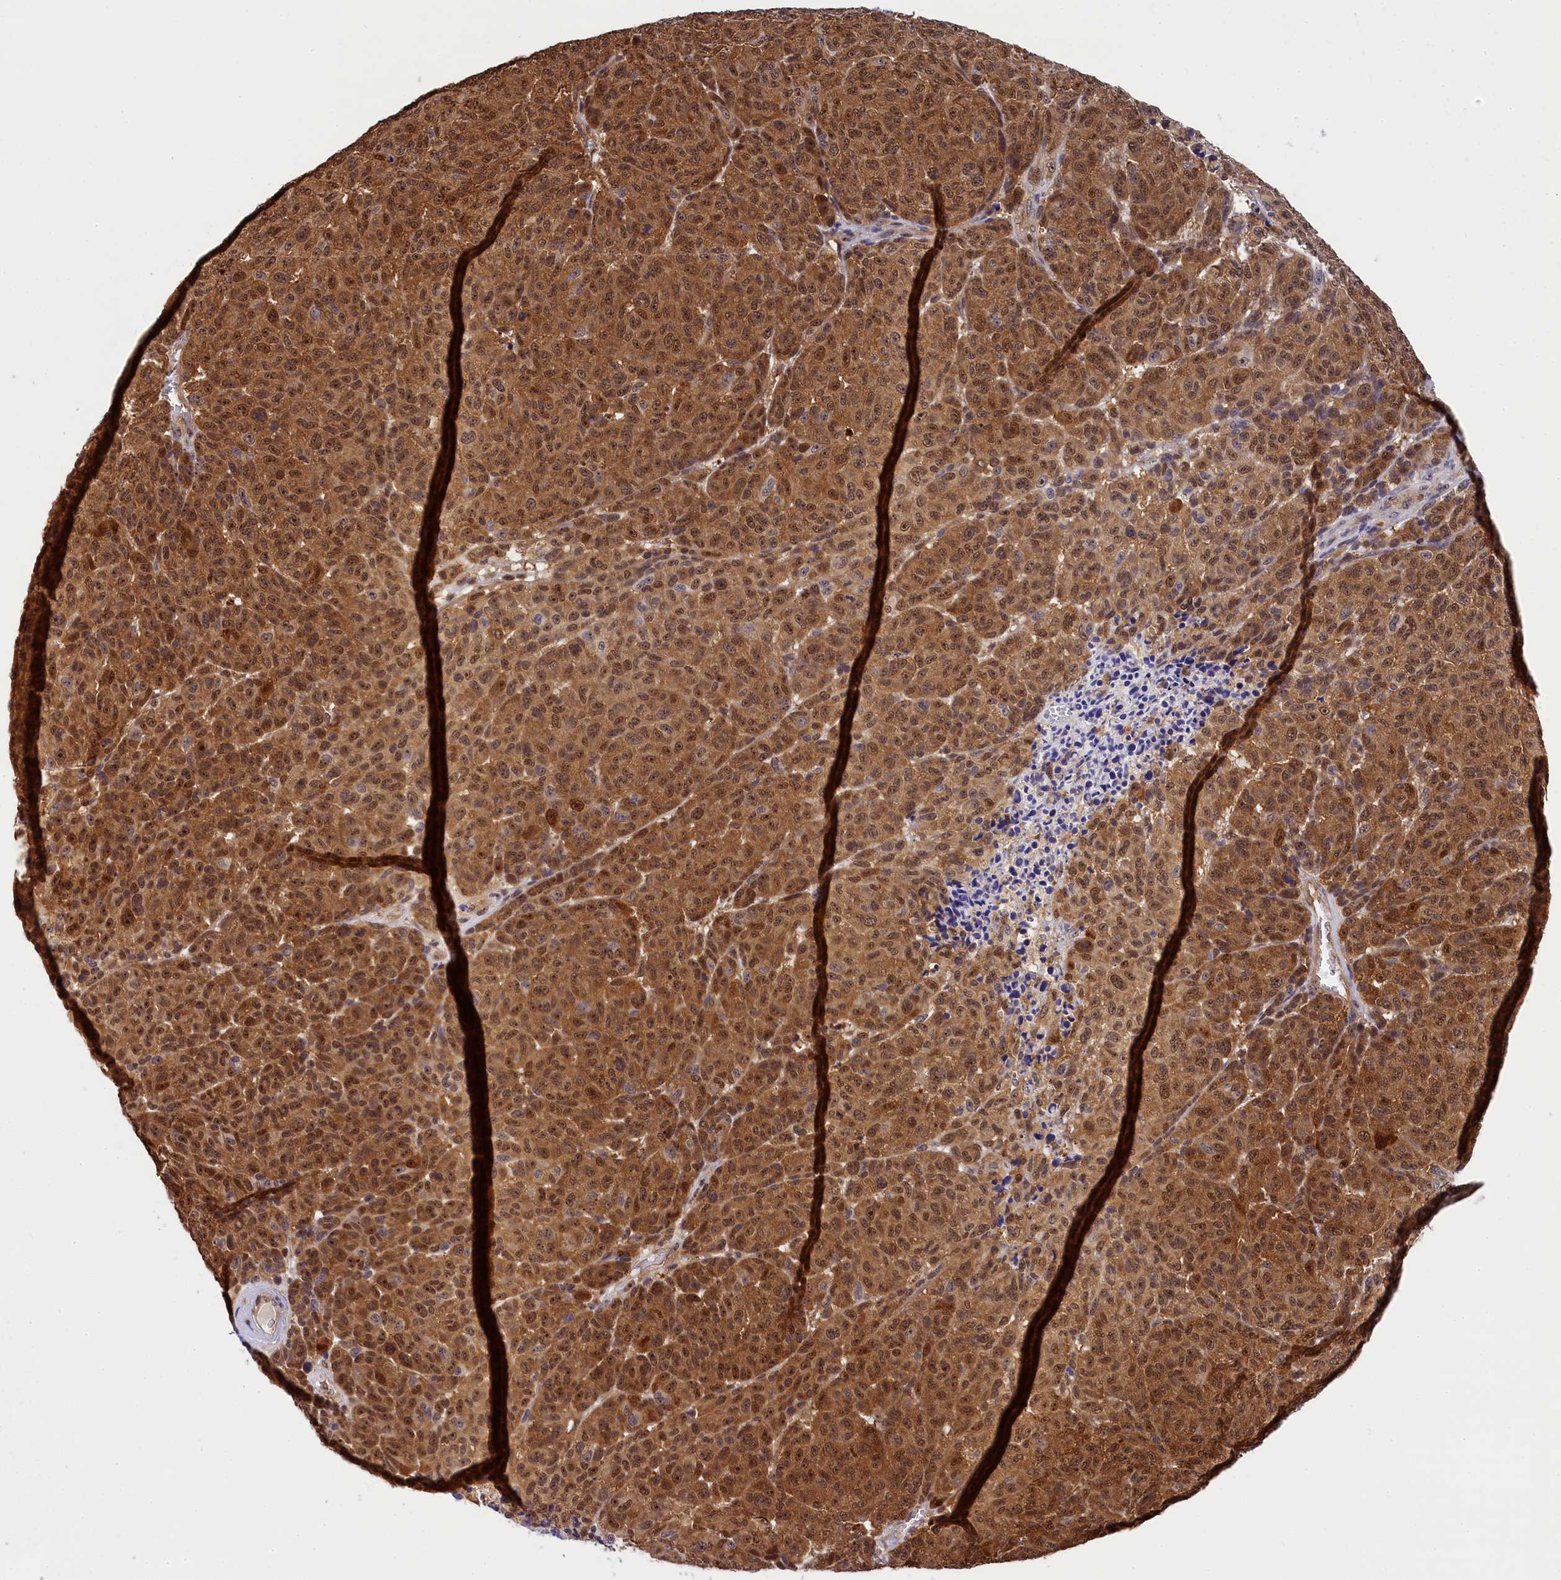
{"staining": {"intensity": "moderate", "quantity": ">75%", "location": "cytoplasmic/membranous,nuclear"}, "tissue": "melanoma", "cell_type": "Tumor cells", "image_type": "cancer", "snomed": [{"axis": "morphology", "description": "Malignant melanoma, NOS"}, {"axis": "topography", "description": "Skin"}], "caption": "Immunohistochemistry (IHC) image of neoplastic tissue: malignant melanoma stained using immunohistochemistry displays medium levels of moderate protein expression localized specifically in the cytoplasmic/membranous and nuclear of tumor cells, appearing as a cytoplasmic/membranous and nuclear brown color.", "gene": "EIF6", "patient": {"sex": "male", "age": 49}}